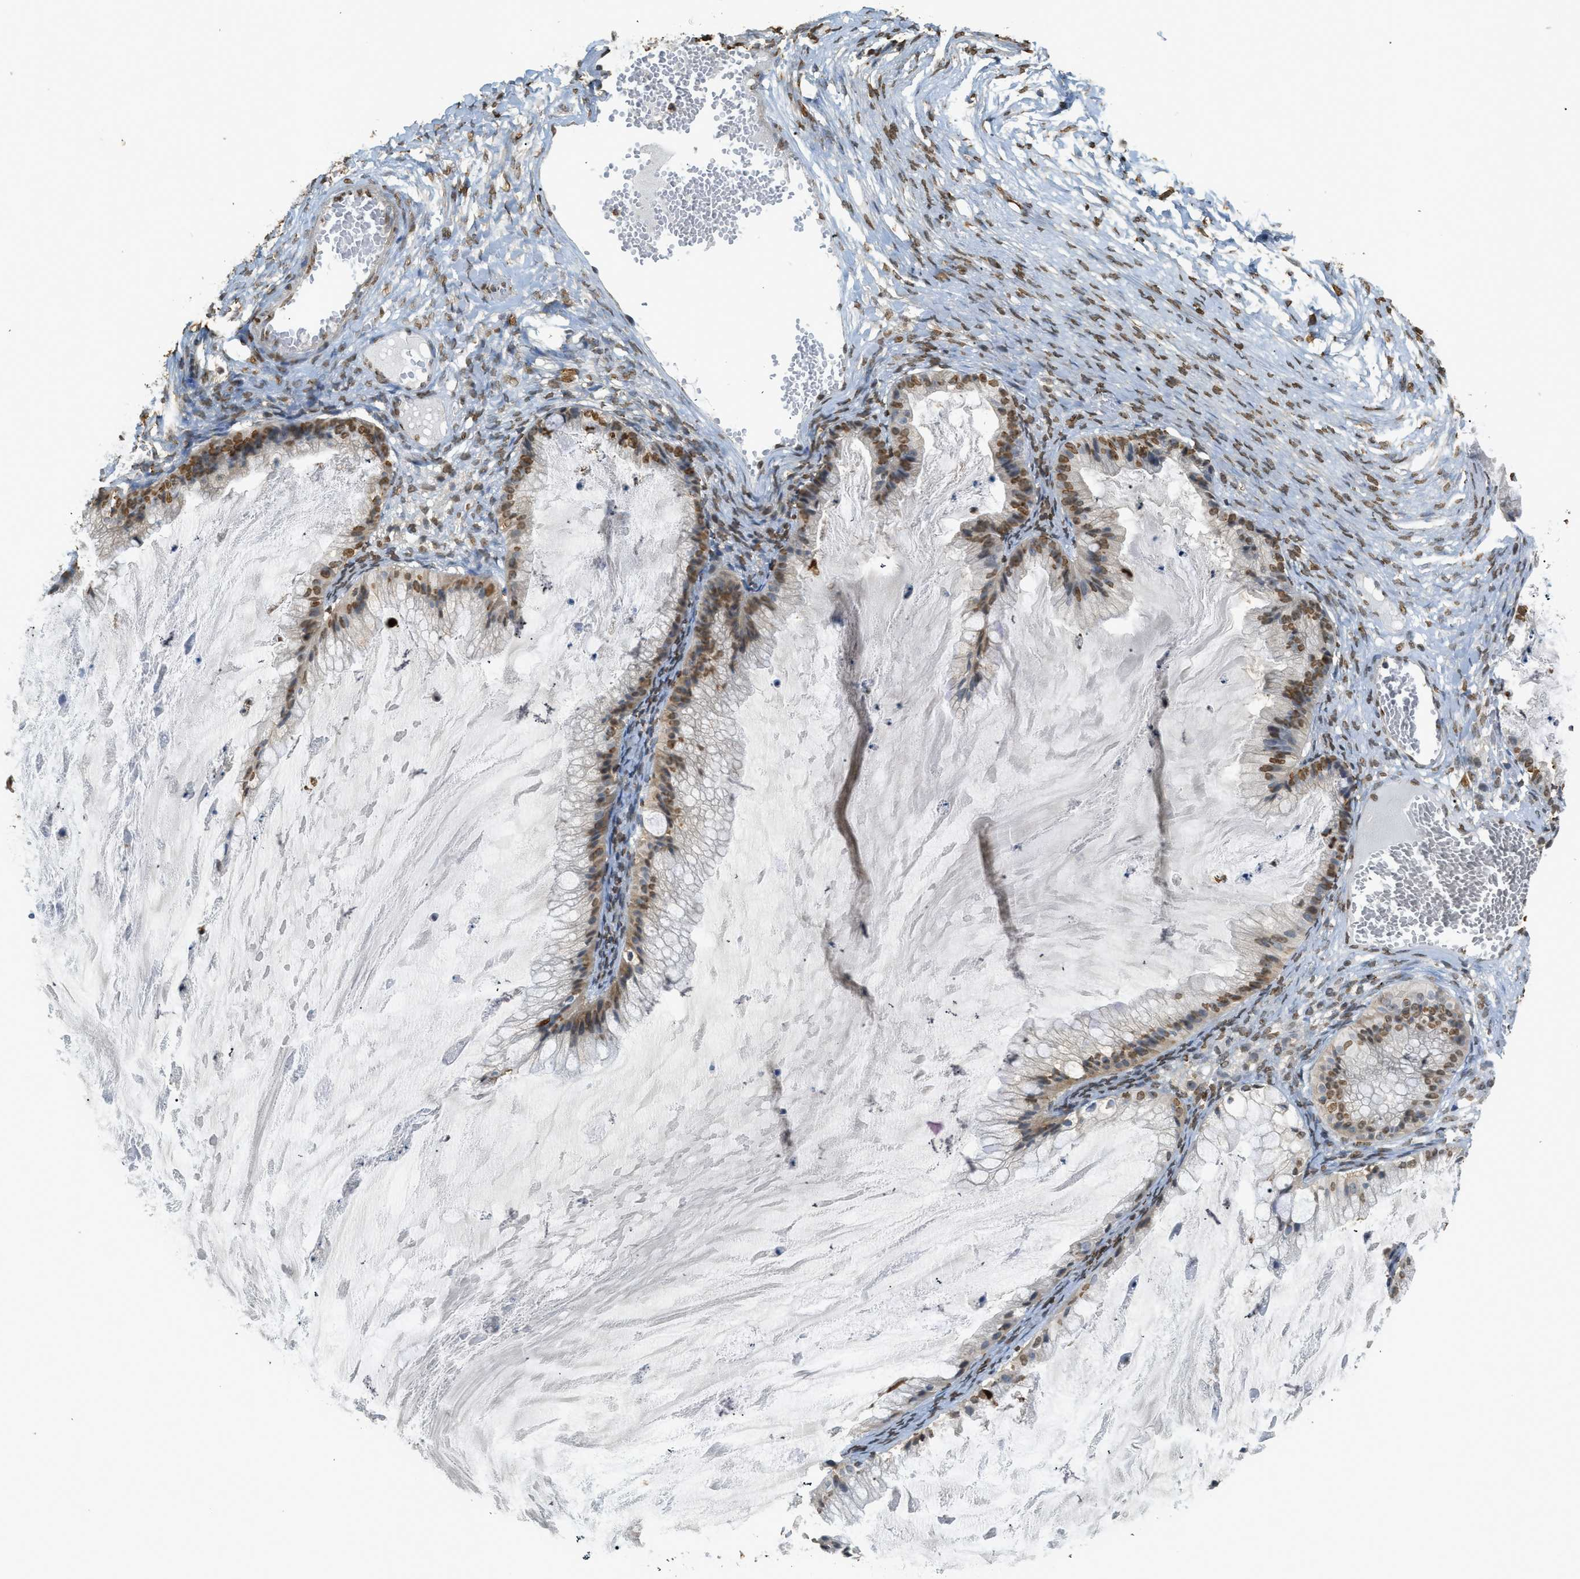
{"staining": {"intensity": "moderate", "quantity": "25%-75%", "location": "nuclear"}, "tissue": "ovarian cancer", "cell_type": "Tumor cells", "image_type": "cancer", "snomed": [{"axis": "morphology", "description": "Cystadenocarcinoma, mucinous, NOS"}, {"axis": "topography", "description": "Ovary"}], "caption": "The histopathology image shows immunohistochemical staining of mucinous cystadenocarcinoma (ovarian). There is moderate nuclear positivity is appreciated in approximately 25%-75% of tumor cells.", "gene": "NR5A2", "patient": {"sex": "female", "age": 57}}